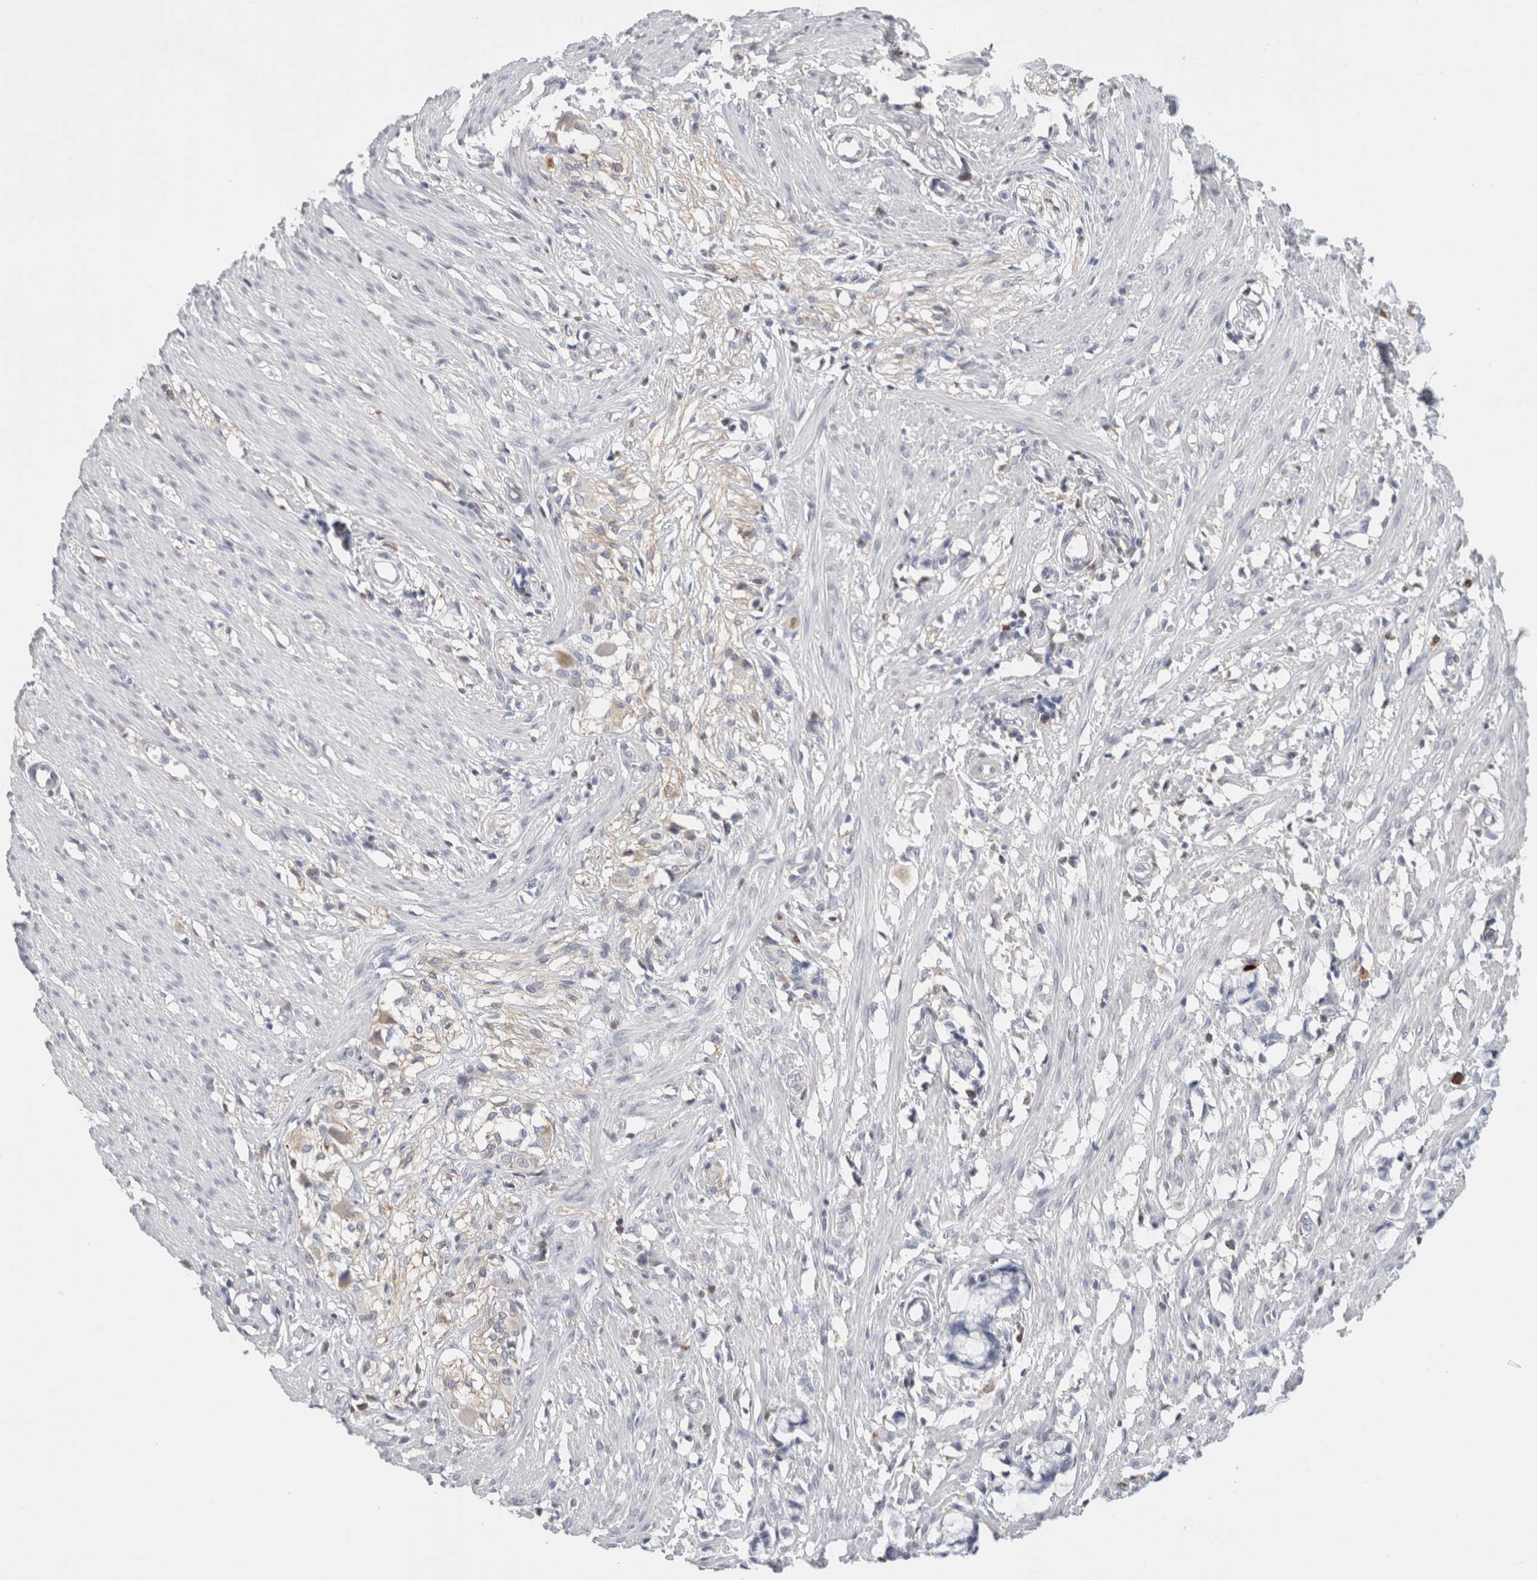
{"staining": {"intensity": "negative", "quantity": "none", "location": "none"}, "tissue": "smooth muscle", "cell_type": "Smooth muscle cells", "image_type": "normal", "snomed": [{"axis": "morphology", "description": "Normal tissue, NOS"}, {"axis": "morphology", "description": "Adenocarcinoma, NOS"}, {"axis": "topography", "description": "Smooth muscle"}, {"axis": "topography", "description": "Colon"}], "caption": "Human smooth muscle stained for a protein using IHC shows no positivity in smooth muscle cells.", "gene": "P2RY2", "patient": {"sex": "male", "age": 14}}